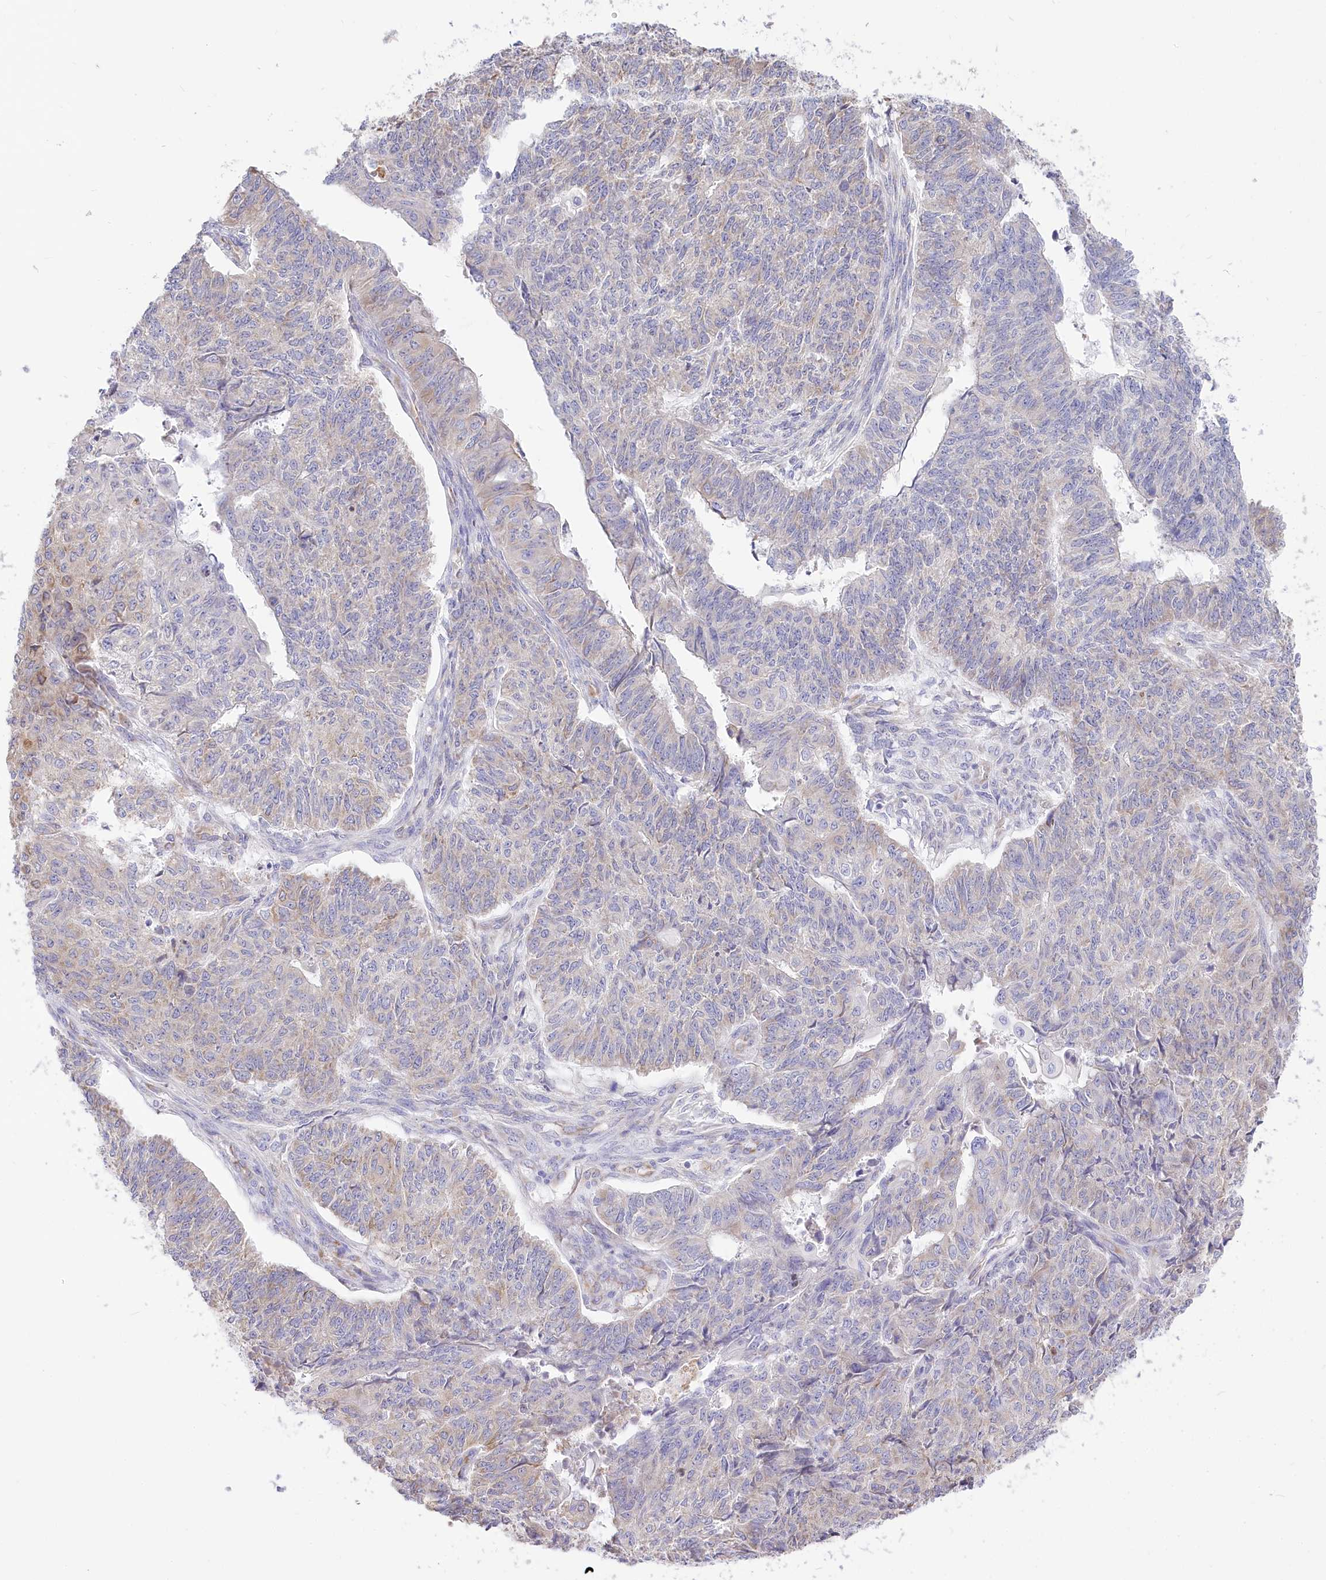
{"staining": {"intensity": "negative", "quantity": "none", "location": "none"}, "tissue": "endometrial cancer", "cell_type": "Tumor cells", "image_type": "cancer", "snomed": [{"axis": "morphology", "description": "Adenocarcinoma, NOS"}, {"axis": "topography", "description": "Endometrium"}], "caption": "This is an immunohistochemistry (IHC) photomicrograph of endometrial adenocarcinoma. There is no positivity in tumor cells.", "gene": "STT3B", "patient": {"sex": "female", "age": 32}}